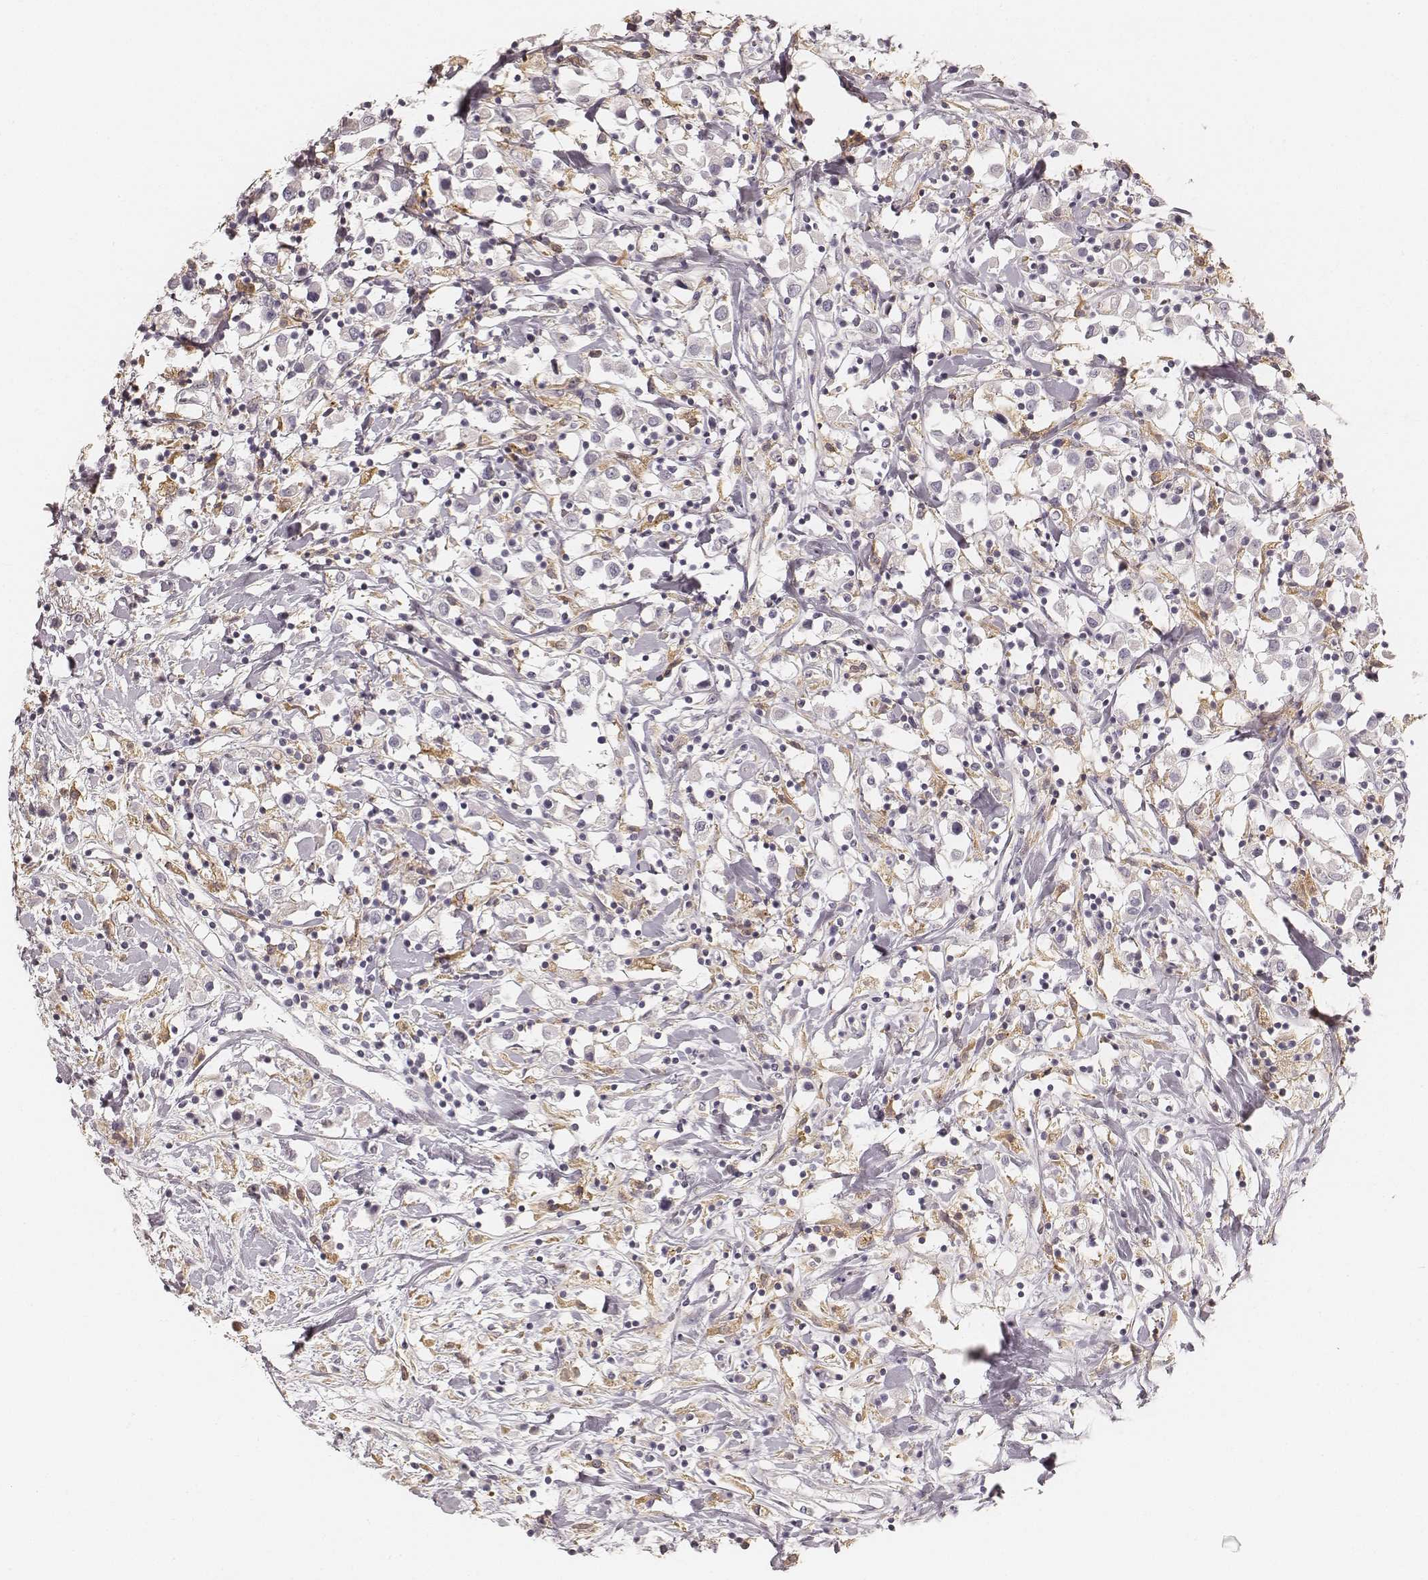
{"staining": {"intensity": "negative", "quantity": "none", "location": "none"}, "tissue": "breast cancer", "cell_type": "Tumor cells", "image_type": "cancer", "snomed": [{"axis": "morphology", "description": "Duct carcinoma"}, {"axis": "topography", "description": "Breast"}], "caption": "Tumor cells show no significant expression in breast cancer (invasive ductal carcinoma).", "gene": "FMNL2", "patient": {"sex": "female", "age": 61}}